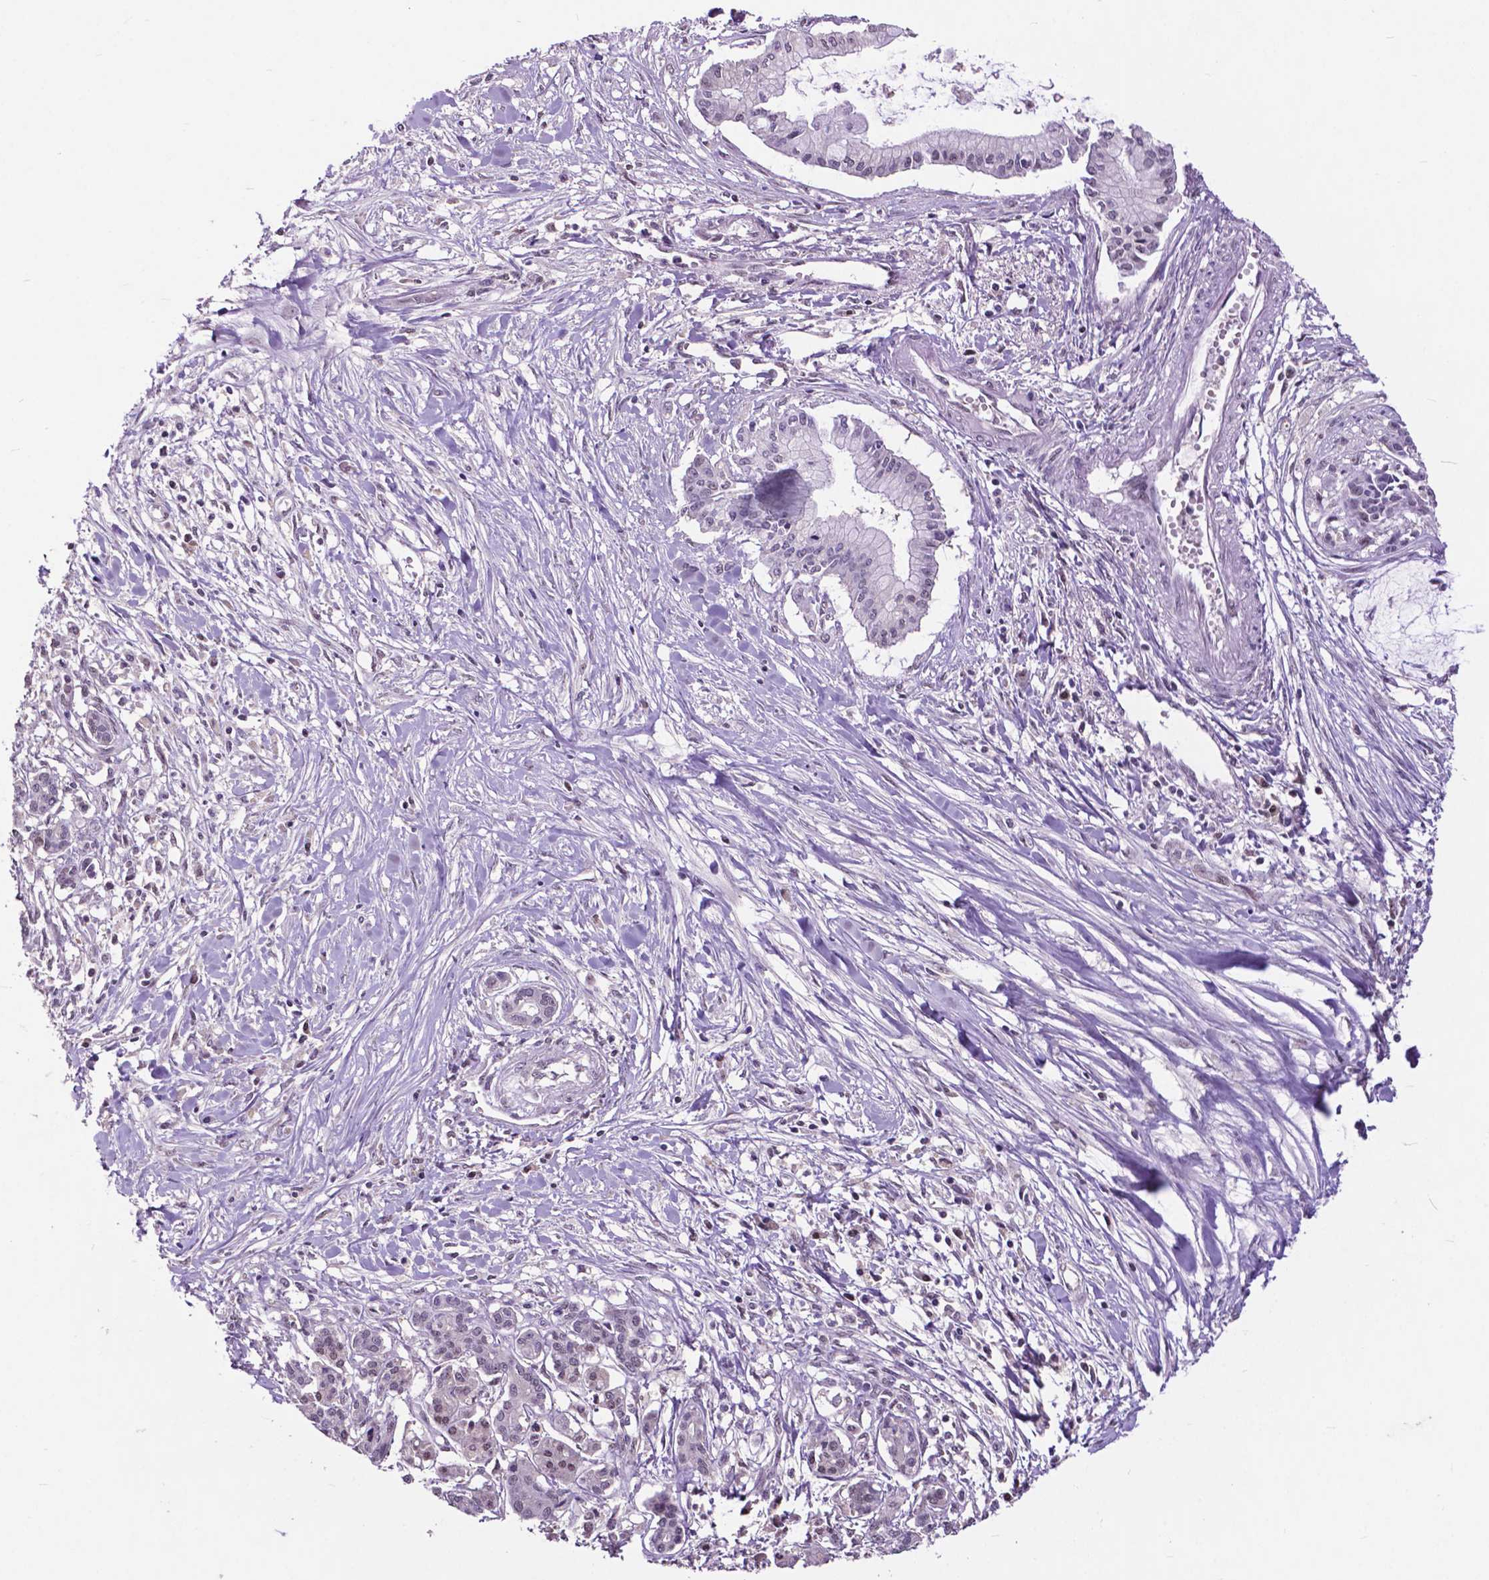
{"staining": {"intensity": "weak", "quantity": "<25%", "location": "nuclear"}, "tissue": "pancreatic cancer", "cell_type": "Tumor cells", "image_type": "cancer", "snomed": [{"axis": "morphology", "description": "Adenocarcinoma, NOS"}, {"axis": "topography", "description": "Pancreas"}], "caption": "Adenocarcinoma (pancreatic) was stained to show a protein in brown. There is no significant expression in tumor cells. (DAB (3,3'-diaminobenzidine) immunohistochemistry with hematoxylin counter stain).", "gene": "FAF1", "patient": {"sex": "male", "age": 48}}